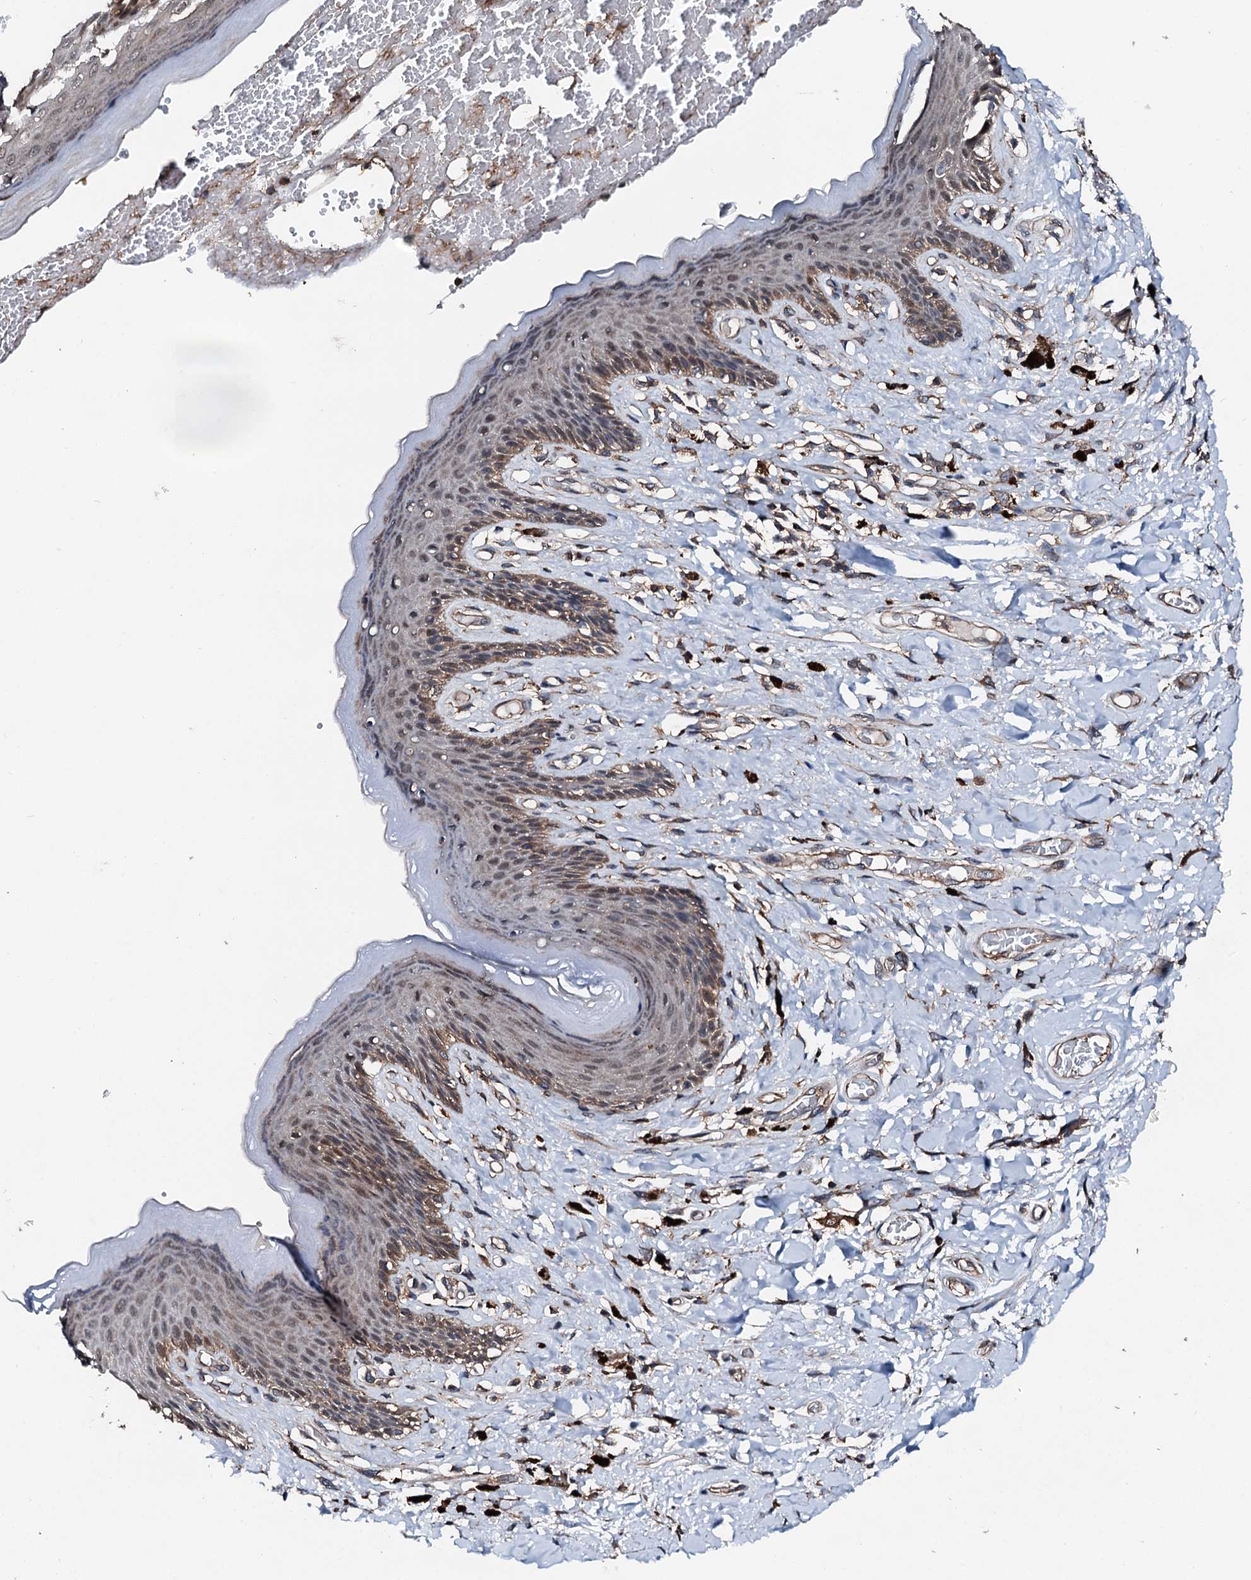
{"staining": {"intensity": "moderate", "quantity": "25%-75%", "location": "cytoplasmic/membranous"}, "tissue": "skin", "cell_type": "Epidermal cells", "image_type": "normal", "snomed": [{"axis": "morphology", "description": "Normal tissue, NOS"}, {"axis": "topography", "description": "Anal"}], "caption": "High-power microscopy captured an immunohistochemistry (IHC) micrograph of benign skin, revealing moderate cytoplasmic/membranous expression in about 25%-75% of epidermal cells. The staining was performed using DAB (3,3'-diaminobenzidine), with brown indicating positive protein expression. Nuclei are stained blue with hematoxylin.", "gene": "FGD4", "patient": {"sex": "female", "age": 78}}